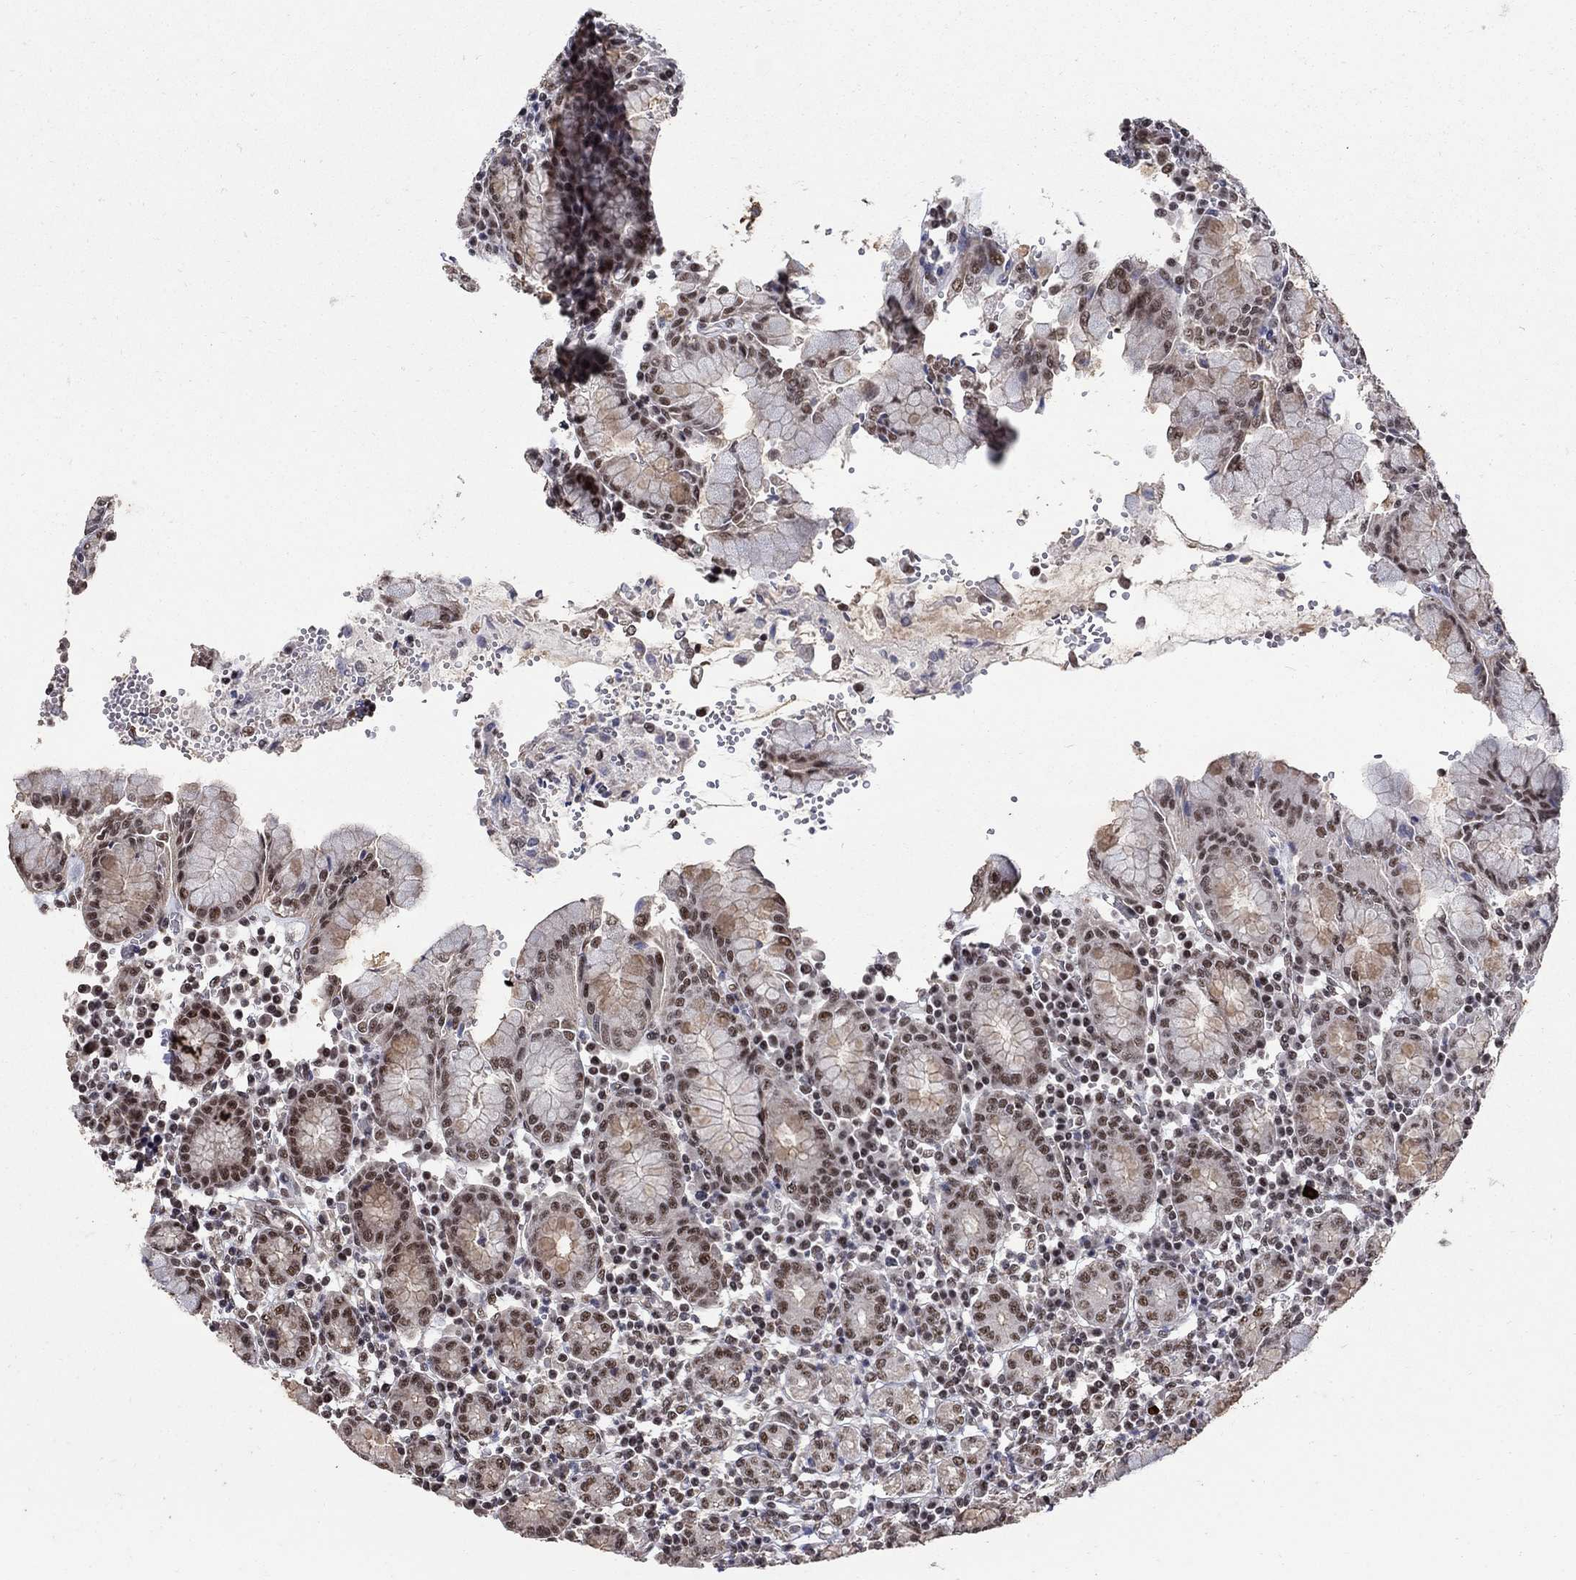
{"staining": {"intensity": "moderate", "quantity": ">75%", "location": "nuclear"}, "tissue": "stomach", "cell_type": "Glandular cells", "image_type": "normal", "snomed": [{"axis": "morphology", "description": "Normal tissue, NOS"}, {"axis": "topography", "description": "Stomach, upper"}, {"axis": "topography", "description": "Stomach"}], "caption": "There is medium levels of moderate nuclear expression in glandular cells of unremarkable stomach, as demonstrated by immunohistochemical staining (brown color).", "gene": "PNISR", "patient": {"sex": "male", "age": 62}}